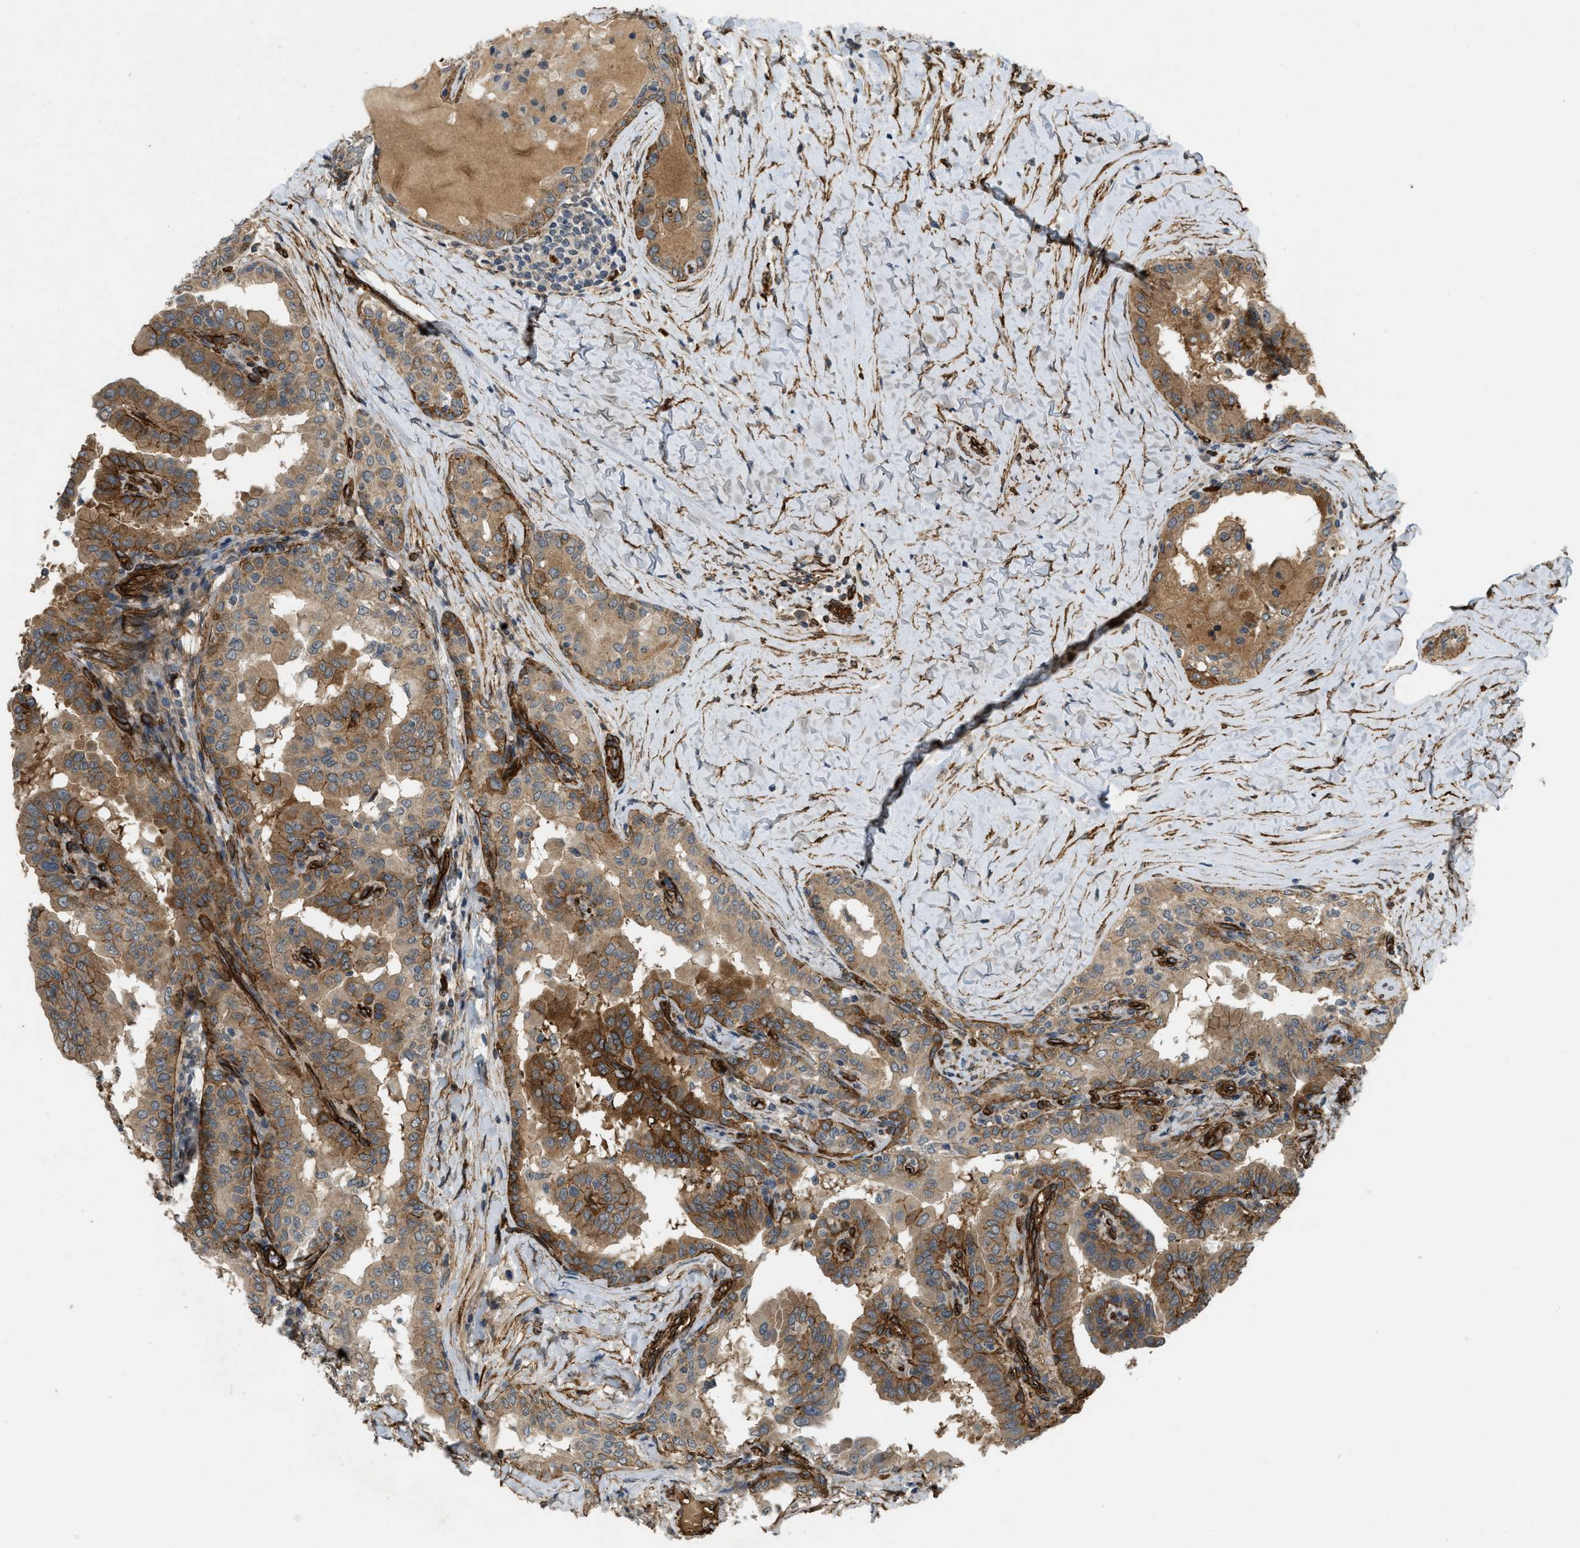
{"staining": {"intensity": "moderate", "quantity": ">75%", "location": "cytoplasmic/membranous"}, "tissue": "thyroid cancer", "cell_type": "Tumor cells", "image_type": "cancer", "snomed": [{"axis": "morphology", "description": "Papillary adenocarcinoma, NOS"}, {"axis": "topography", "description": "Thyroid gland"}], "caption": "Immunohistochemistry (DAB (3,3'-diaminobenzidine)) staining of papillary adenocarcinoma (thyroid) reveals moderate cytoplasmic/membranous protein expression in approximately >75% of tumor cells. (DAB (3,3'-diaminobenzidine) IHC, brown staining for protein, blue staining for nuclei).", "gene": "NMB", "patient": {"sex": "male", "age": 33}}